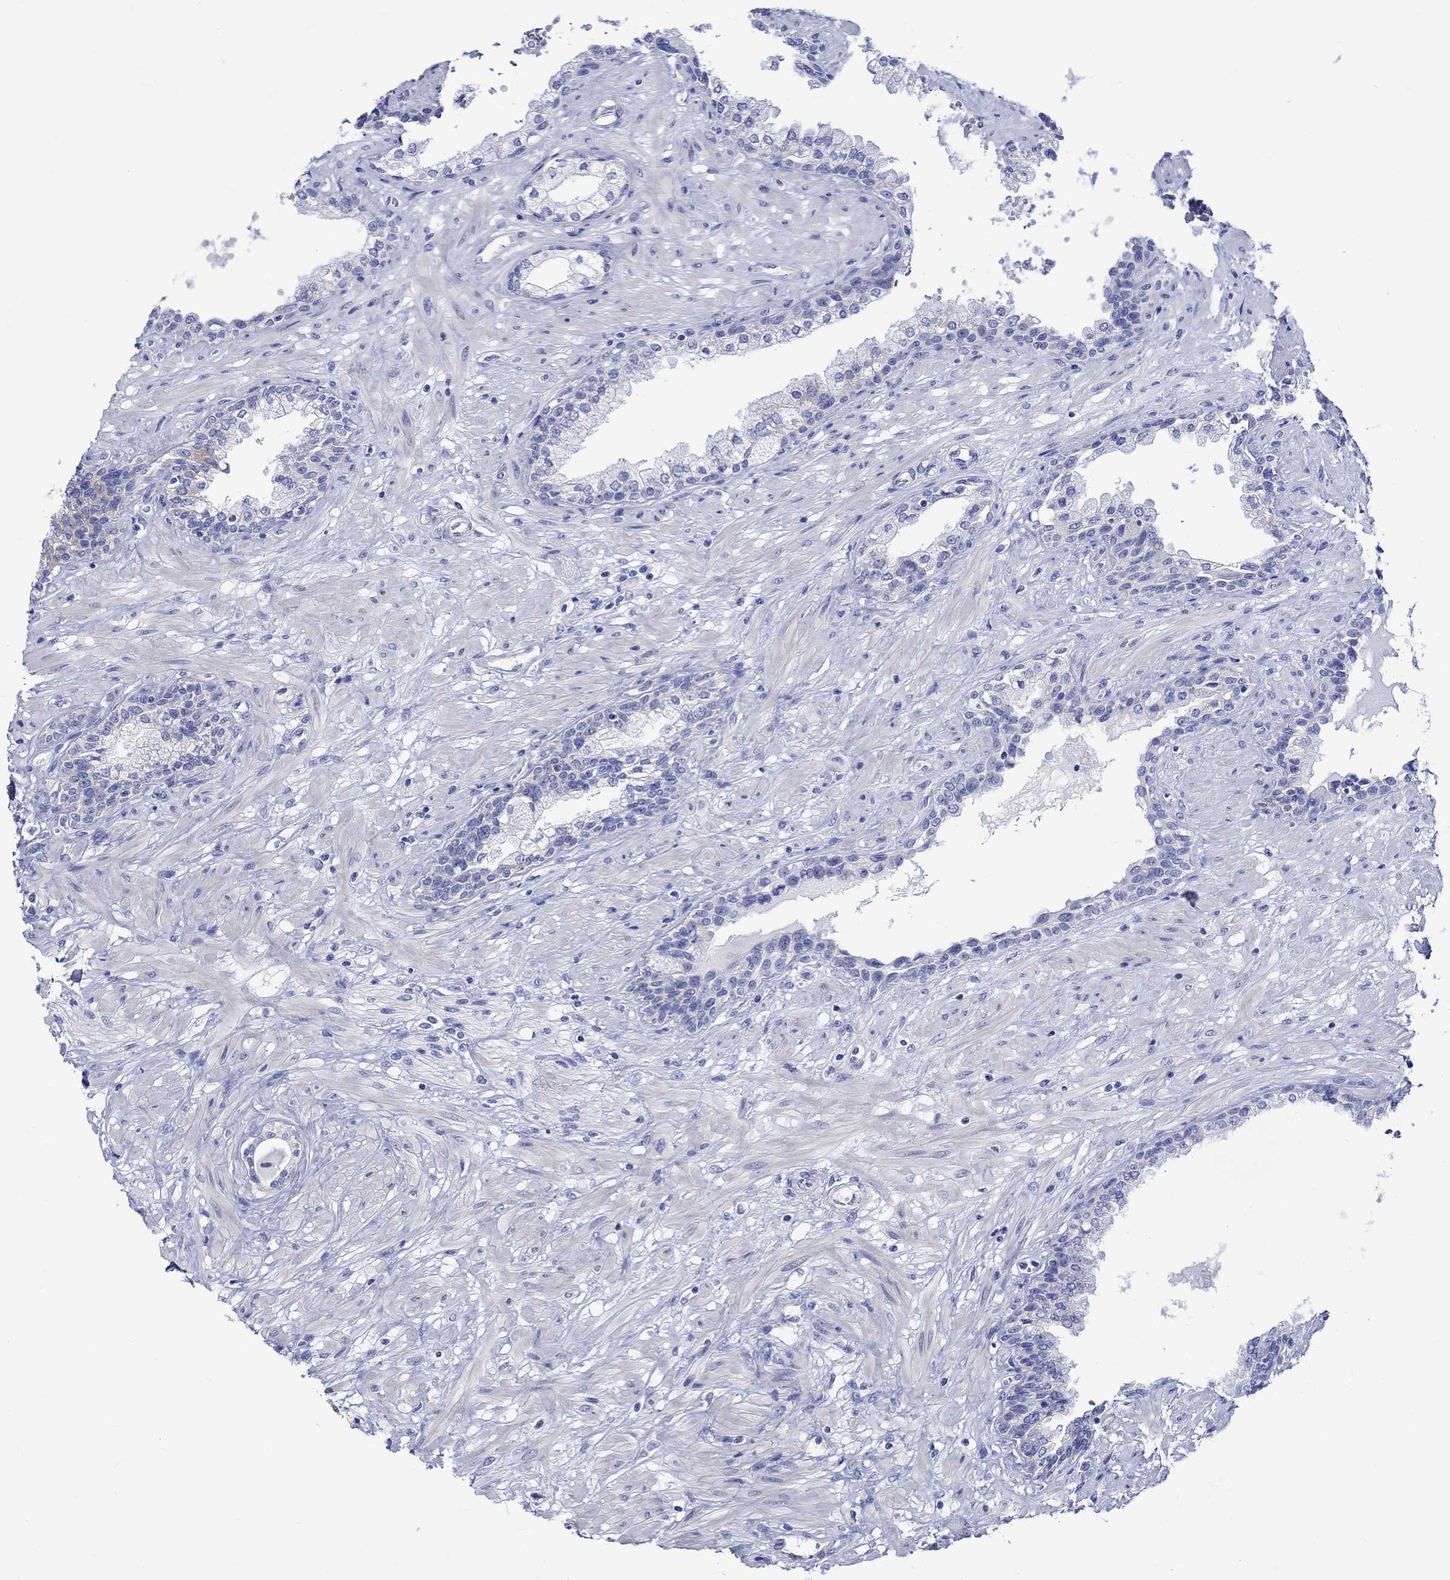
{"staining": {"intensity": "negative", "quantity": "none", "location": "none"}, "tissue": "prostate", "cell_type": "Glandular cells", "image_type": "normal", "snomed": [{"axis": "morphology", "description": "Normal tissue, NOS"}, {"axis": "topography", "description": "Prostate"}], "caption": "IHC image of unremarkable human prostate stained for a protein (brown), which displays no expression in glandular cells.", "gene": "HARBI1", "patient": {"sex": "male", "age": 63}}